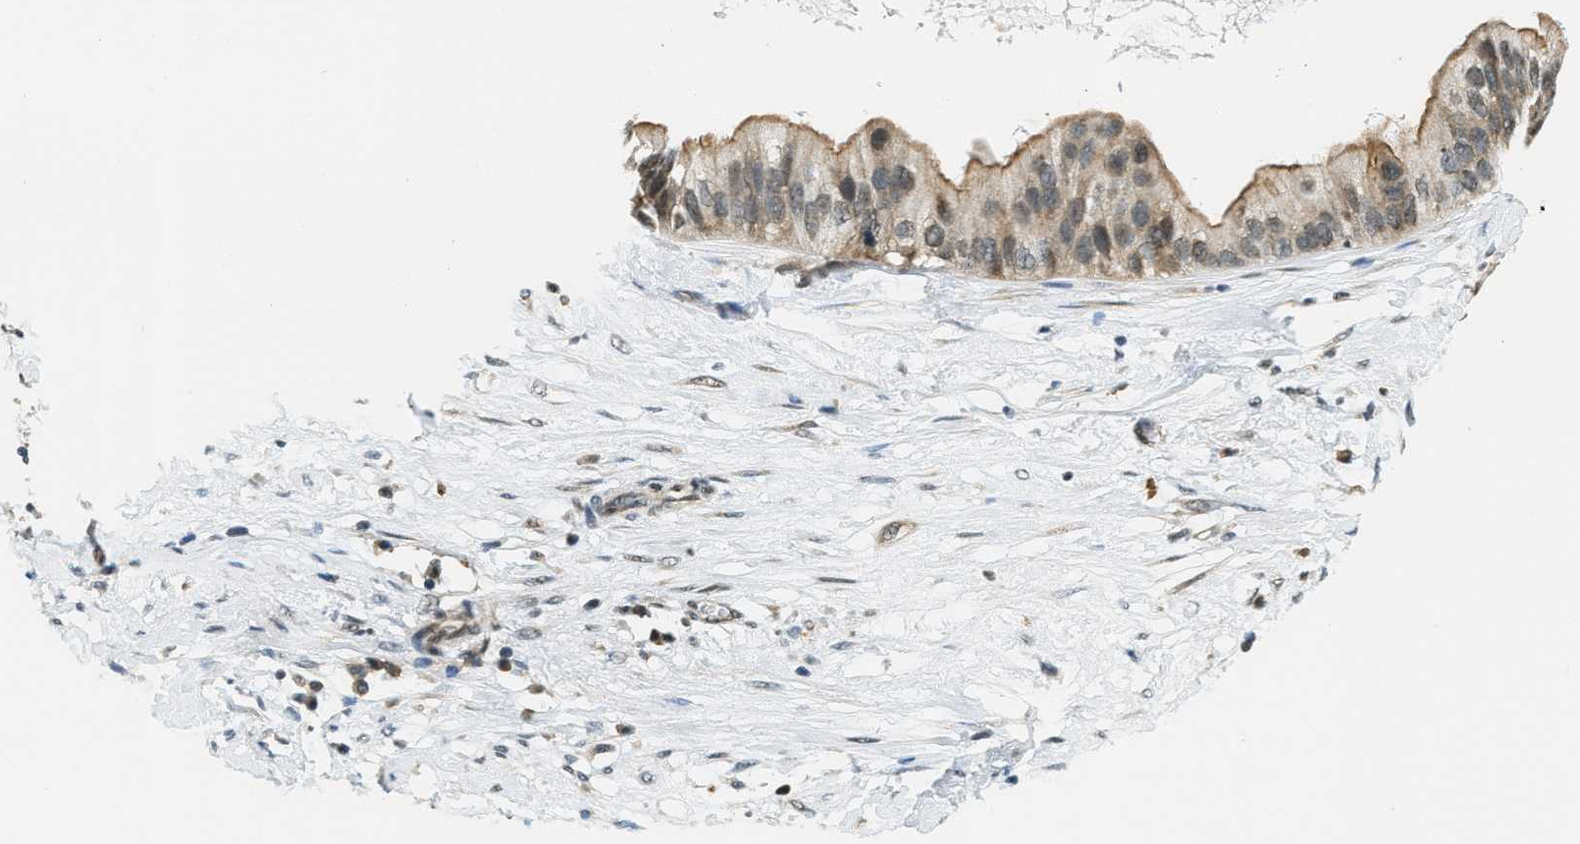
{"staining": {"intensity": "moderate", "quantity": "25%-75%", "location": "cytoplasmic/membranous"}, "tissue": "ovarian cancer", "cell_type": "Tumor cells", "image_type": "cancer", "snomed": [{"axis": "morphology", "description": "Cystadenocarcinoma, mucinous, NOS"}, {"axis": "topography", "description": "Ovary"}], "caption": "Immunohistochemistry (IHC) of mucinous cystadenocarcinoma (ovarian) shows medium levels of moderate cytoplasmic/membranous staining in approximately 25%-75% of tumor cells.", "gene": "RAB11FIP1", "patient": {"sex": "female", "age": 80}}